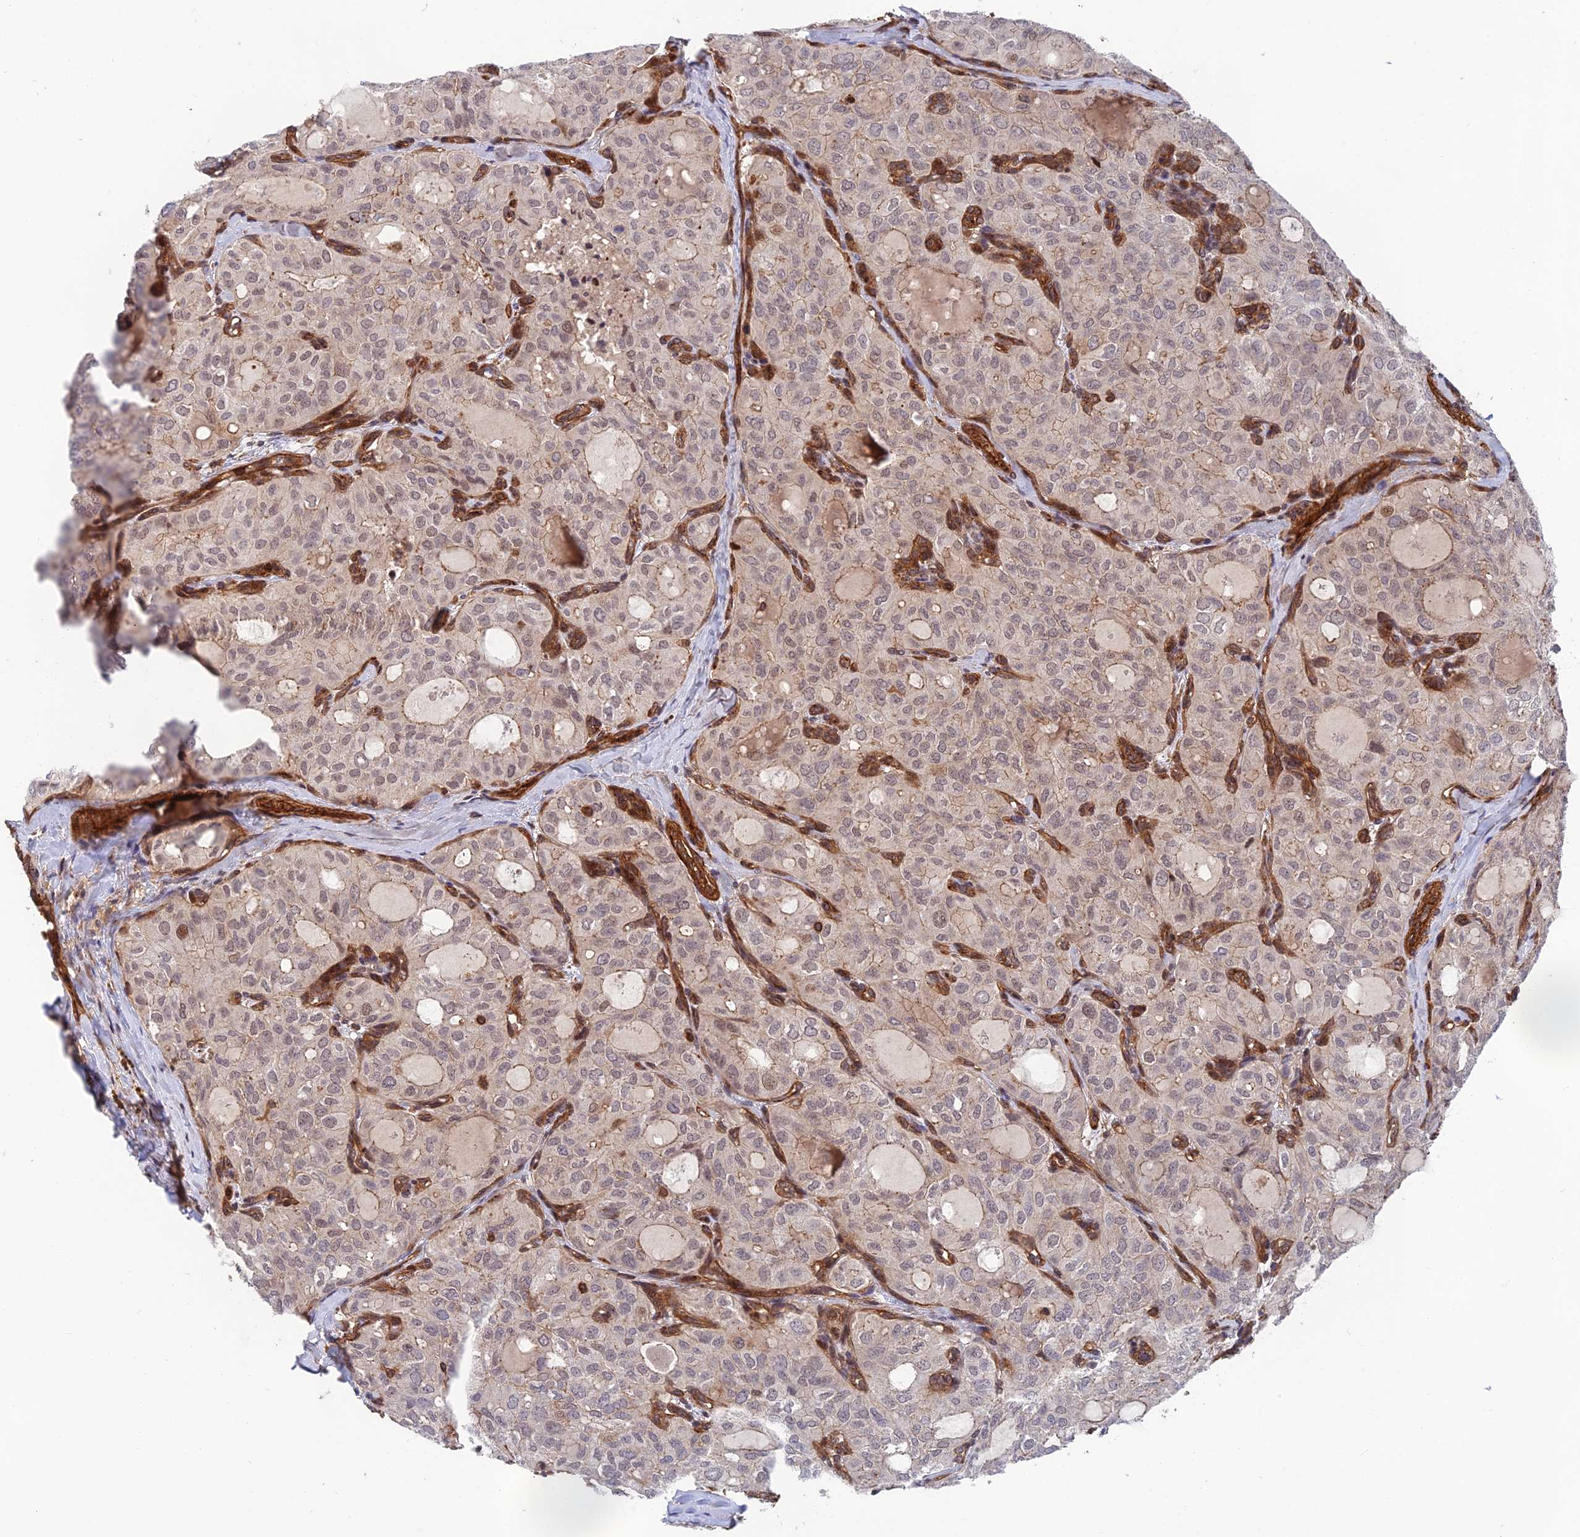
{"staining": {"intensity": "weak", "quantity": "25%-75%", "location": "cytoplasmic/membranous,nuclear"}, "tissue": "thyroid cancer", "cell_type": "Tumor cells", "image_type": "cancer", "snomed": [{"axis": "morphology", "description": "Follicular adenoma carcinoma, NOS"}, {"axis": "topography", "description": "Thyroid gland"}], "caption": "Weak cytoplasmic/membranous and nuclear positivity for a protein is appreciated in about 25%-75% of tumor cells of follicular adenoma carcinoma (thyroid) using IHC.", "gene": "OSBPL1A", "patient": {"sex": "male", "age": 75}}